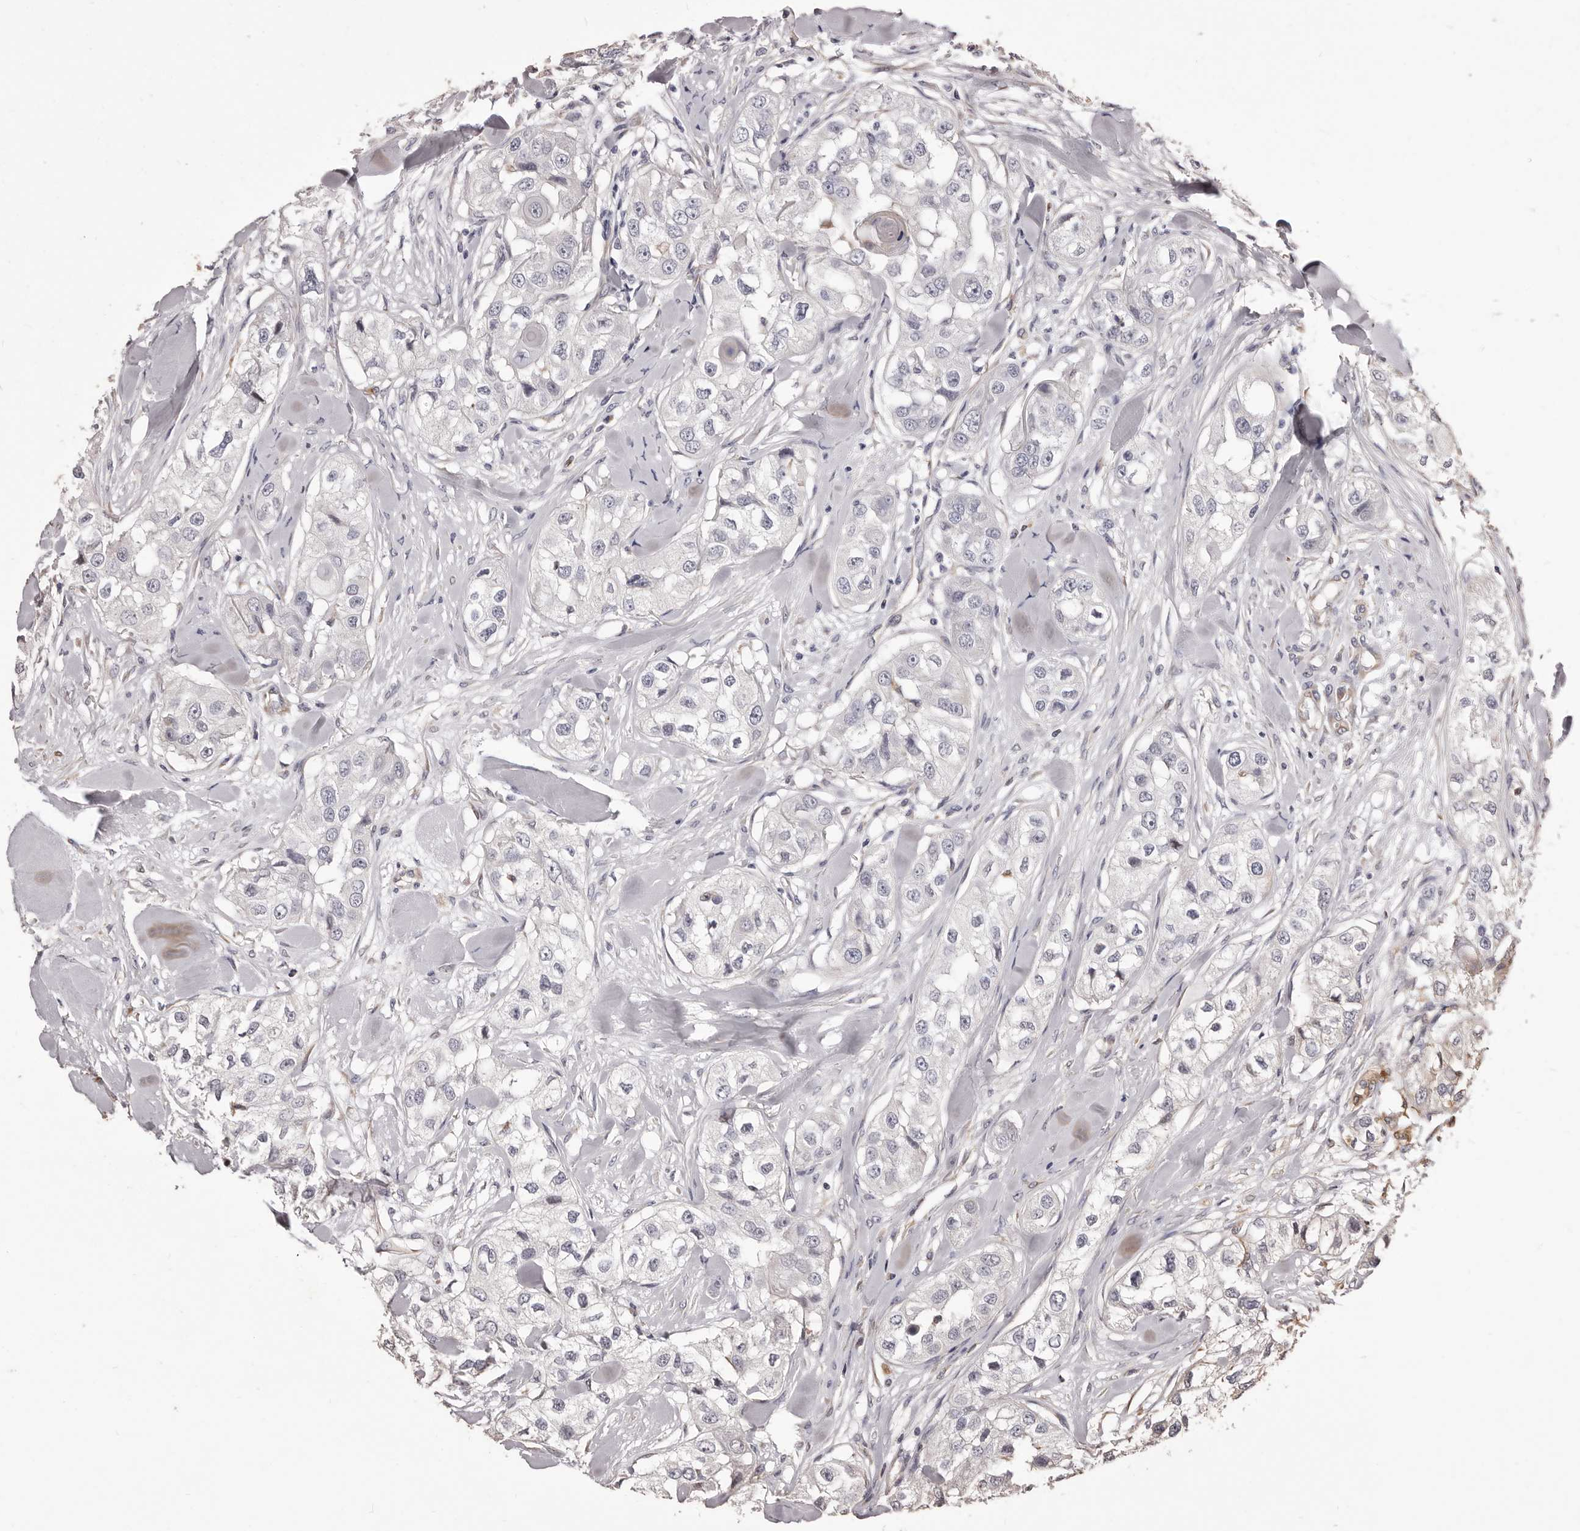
{"staining": {"intensity": "negative", "quantity": "none", "location": "none"}, "tissue": "head and neck cancer", "cell_type": "Tumor cells", "image_type": "cancer", "snomed": [{"axis": "morphology", "description": "Normal tissue, NOS"}, {"axis": "morphology", "description": "Squamous cell carcinoma, NOS"}, {"axis": "topography", "description": "Skeletal muscle"}, {"axis": "topography", "description": "Head-Neck"}], "caption": "An immunohistochemistry (IHC) image of head and neck cancer is shown. There is no staining in tumor cells of head and neck cancer. The staining was performed using DAB (3,3'-diaminobenzidine) to visualize the protein expression in brown, while the nuclei were stained in blue with hematoxylin (Magnification: 20x).", "gene": "ALPK1", "patient": {"sex": "male", "age": 51}}